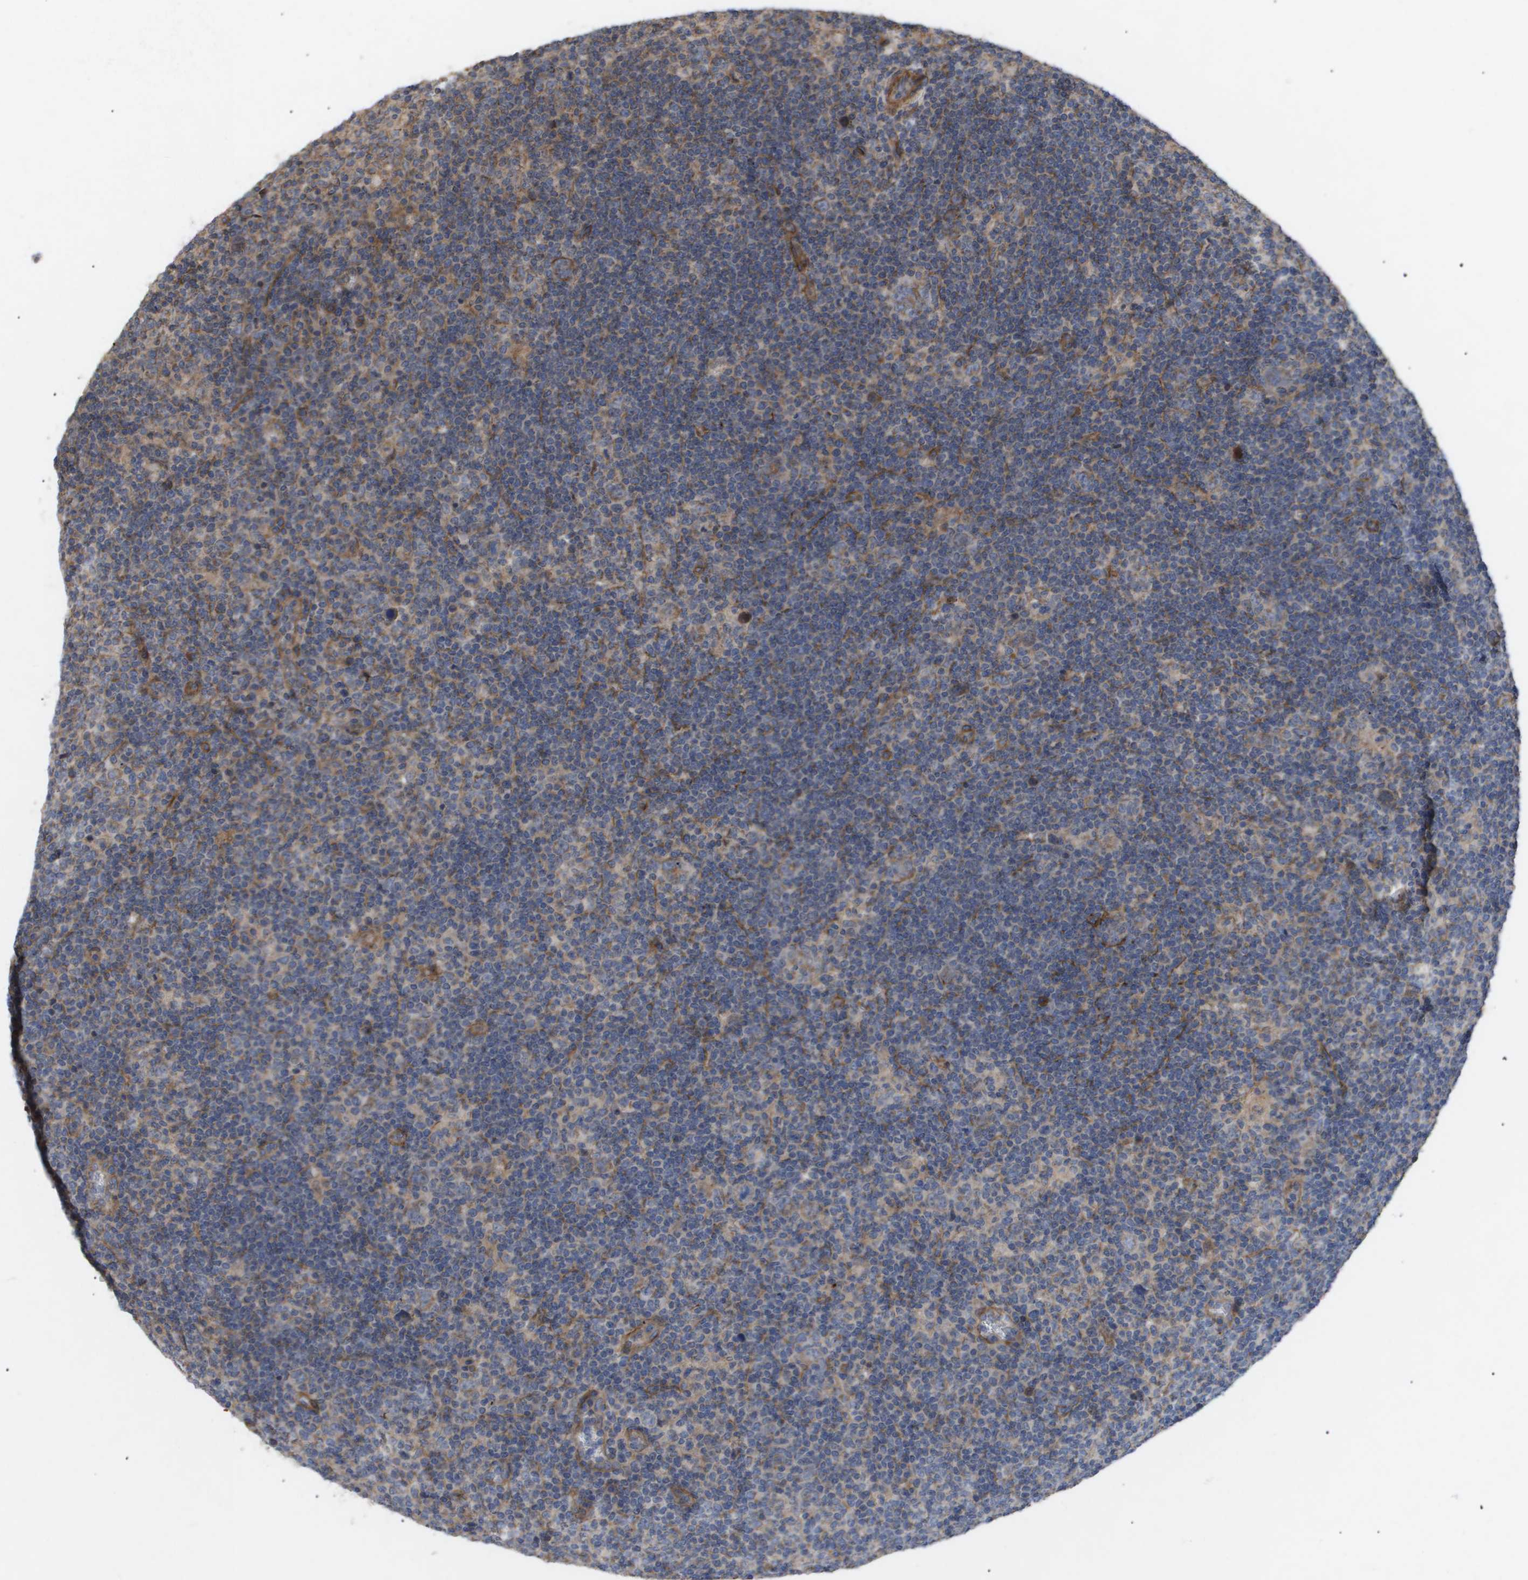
{"staining": {"intensity": "moderate", "quantity": ">75%", "location": "cytoplasmic/membranous"}, "tissue": "lymphoma", "cell_type": "Tumor cells", "image_type": "cancer", "snomed": [{"axis": "morphology", "description": "Hodgkin's disease, NOS"}, {"axis": "topography", "description": "Lymph node"}], "caption": "The photomicrograph shows immunohistochemical staining of Hodgkin's disease. There is moderate cytoplasmic/membranous expression is seen in approximately >75% of tumor cells.", "gene": "TNS1", "patient": {"sex": "female", "age": 57}}